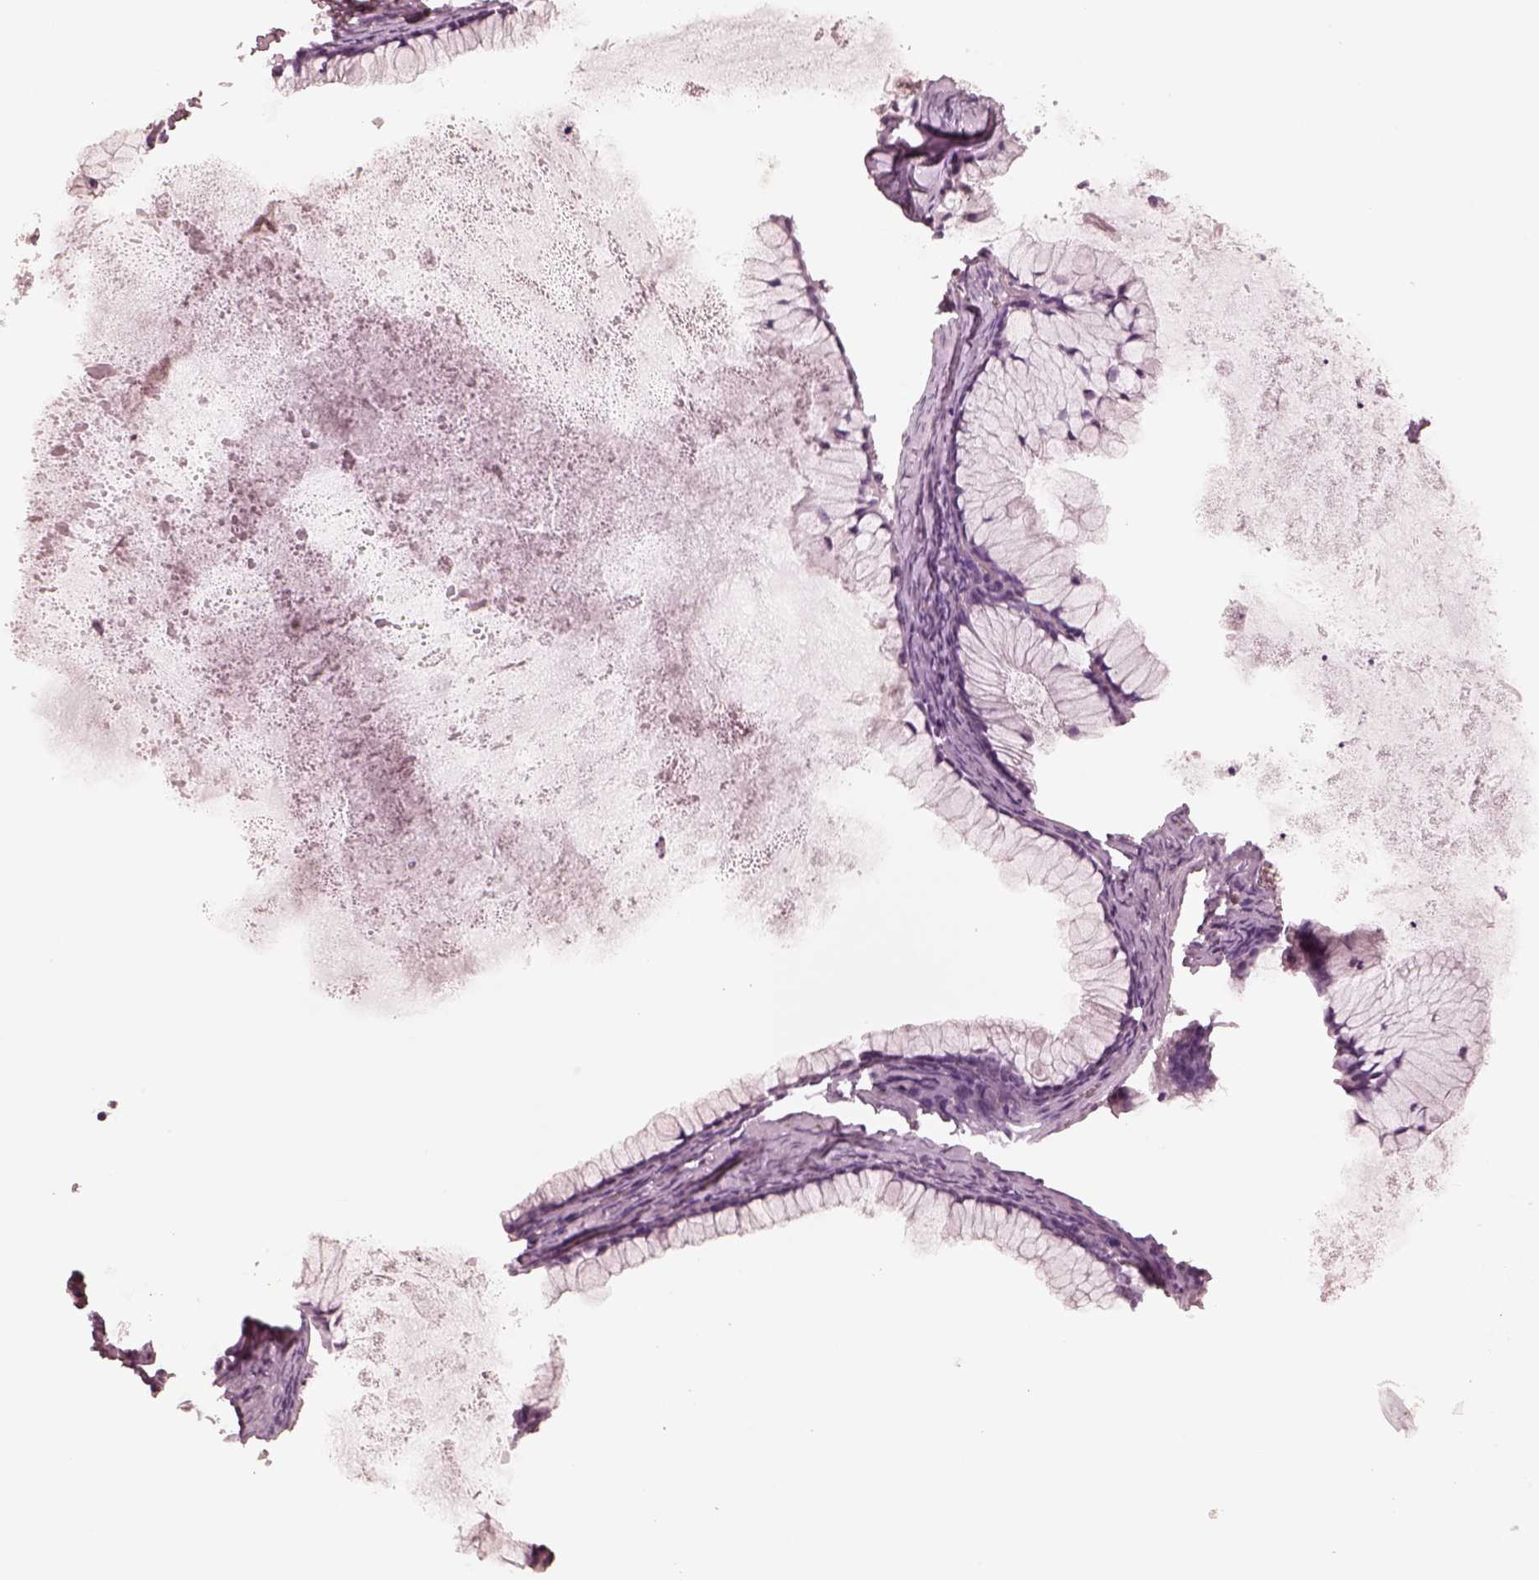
{"staining": {"intensity": "negative", "quantity": "none", "location": "none"}, "tissue": "ovarian cancer", "cell_type": "Tumor cells", "image_type": "cancer", "snomed": [{"axis": "morphology", "description": "Cystadenocarcinoma, mucinous, NOS"}, {"axis": "topography", "description": "Ovary"}], "caption": "This is an immunohistochemistry (IHC) photomicrograph of mucinous cystadenocarcinoma (ovarian). There is no expression in tumor cells.", "gene": "DNAAF9", "patient": {"sex": "female", "age": 41}}